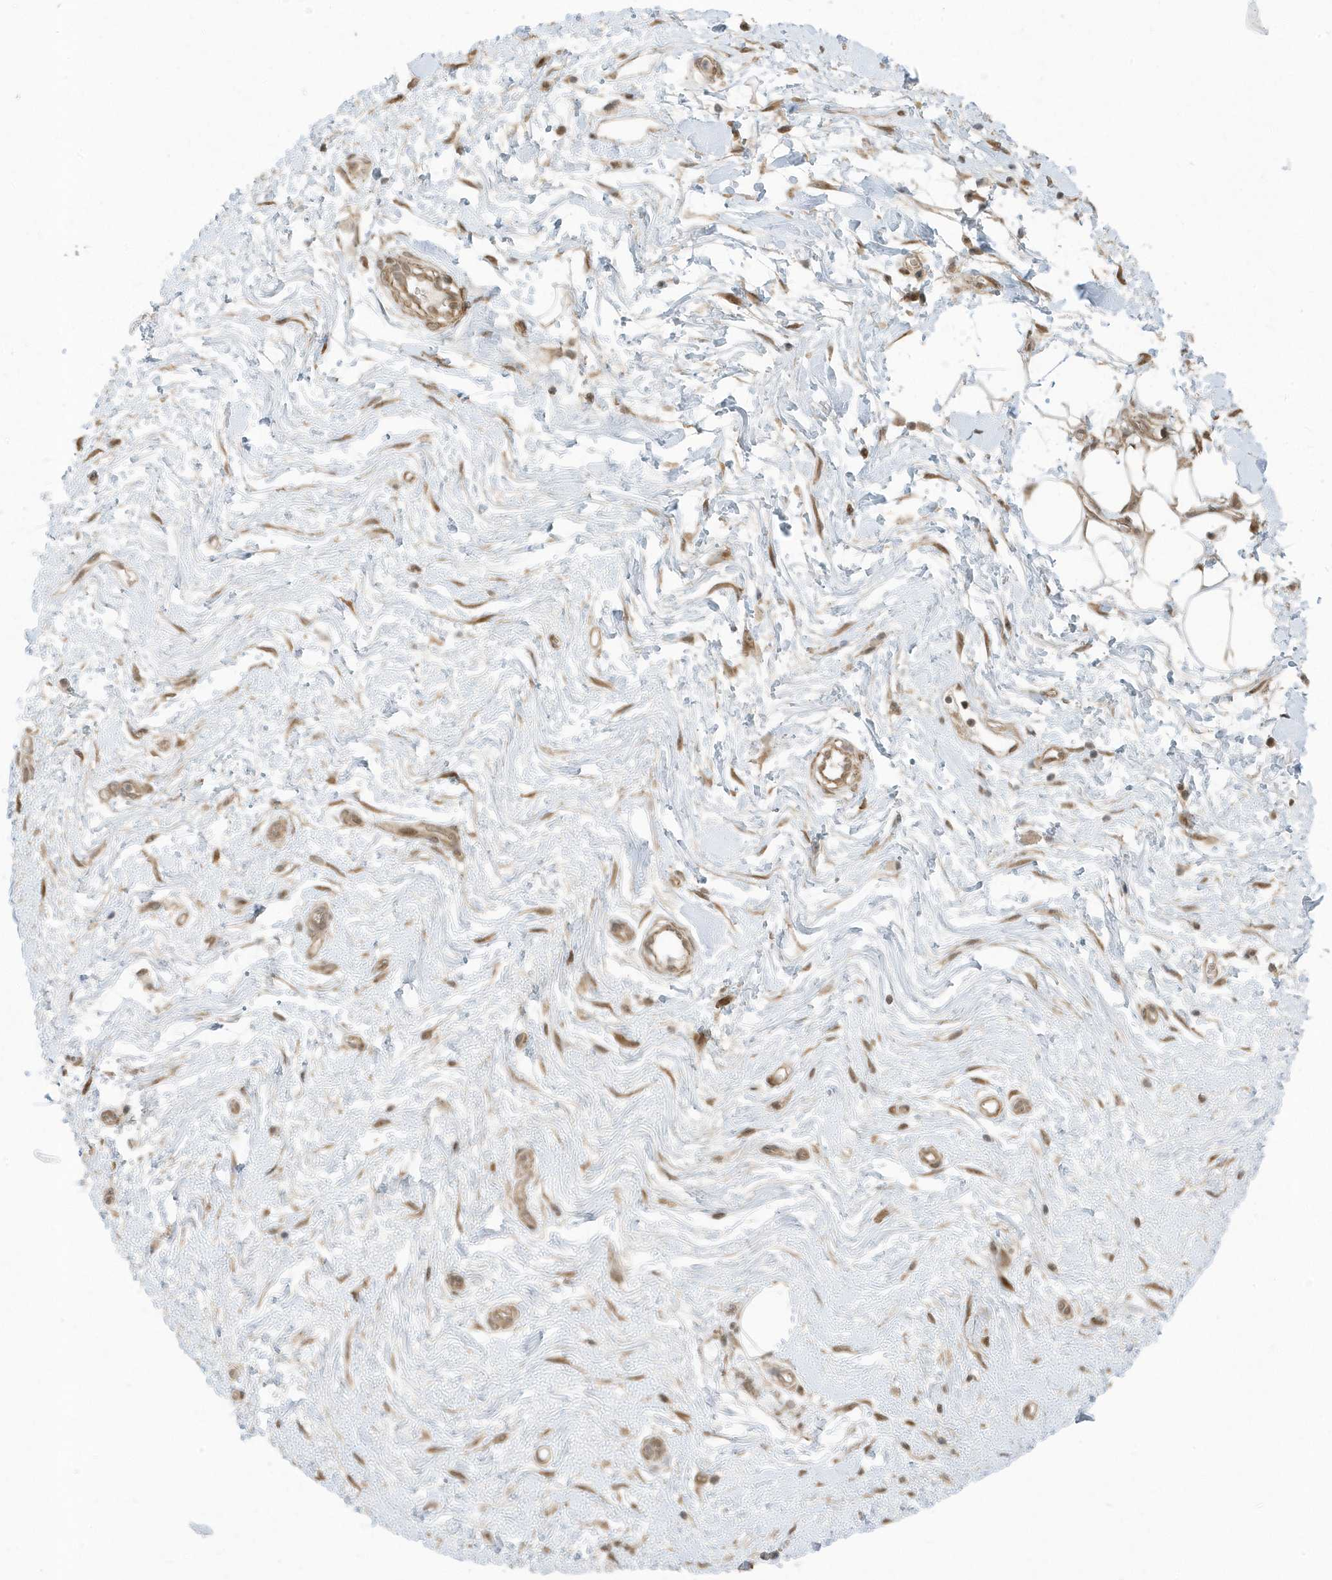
{"staining": {"intensity": "weak", "quantity": "<25%", "location": "cytoplasmic/membranous,nuclear"}, "tissue": "adipose tissue", "cell_type": "Adipocytes", "image_type": "normal", "snomed": [{"axis": "morphology", "description": "Normal tissue, NOS"}, {"axis": "morphology", "description": "Adenocarcinoma, NOS"}, {"axis": "topography", "description": "Pancreas"}, {"axis": "topography", "description": "Peripheral nerve tissue"}], "caption": "Adipocytes are negative for protein expression in benign human adipose tissue. (Stains: DAB (3,3'-diaminobenzidine) immunohistochemistry (IHC) with hematoxylin counter stain, Microscopy: brightfield microscopy at high magnification).", "gene": "USP53", "patient": {"sex": "male", "age": 59}}